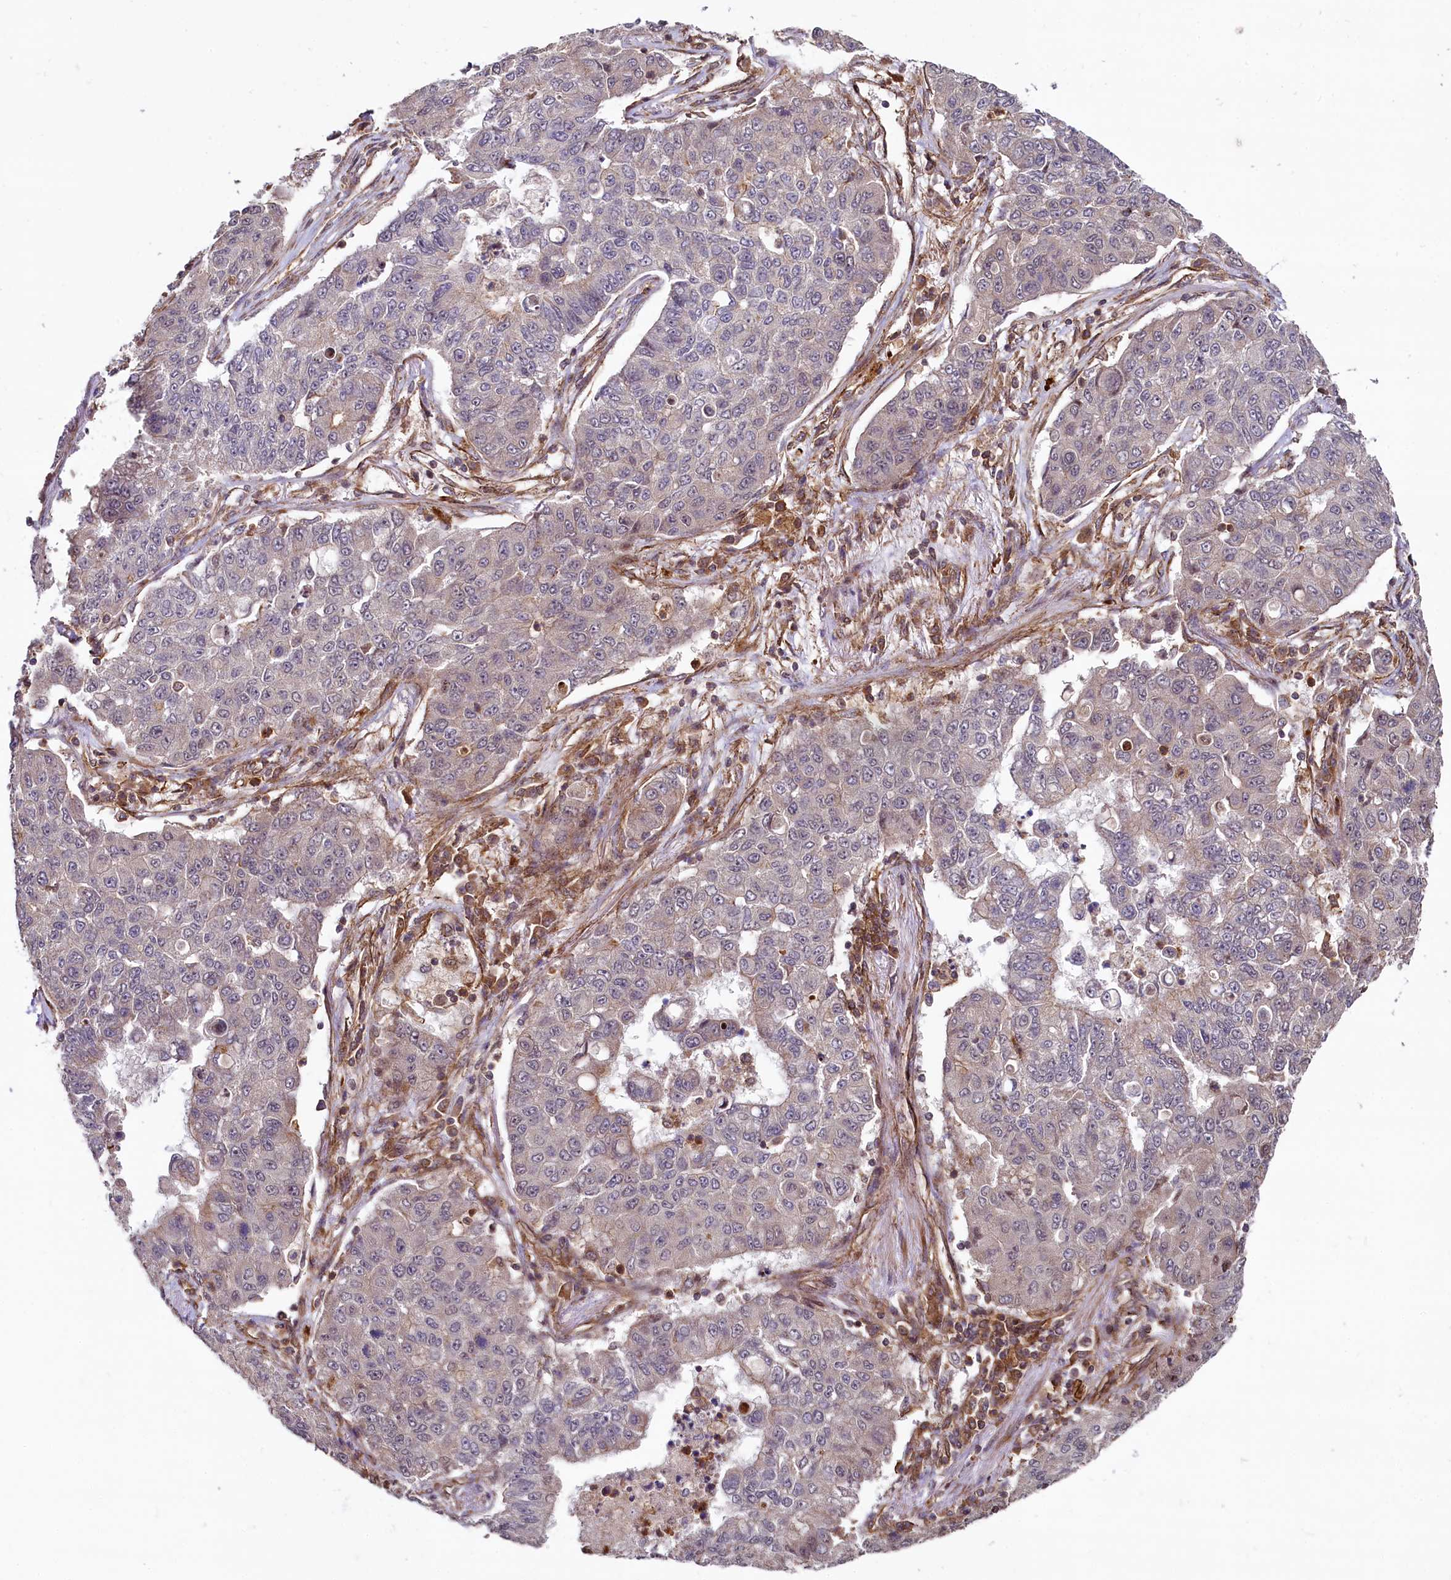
{"staining": {"intensity": "negative", "quantity": "none", "location": "none"}, "tissue": "lung cancer", "cell_type": "Tumor cells", "image_type": "cancer", "snomed": [{"axis": "morphology", "description": "Squamous cell carcinoma, NOS"}, {"axis": "topography", "description": "Lung"}], "caption": "Squamous cell carcinoma (lung) was stained to show a protein in brown. There is no significant positivity in tumor cells.", "gene": "SVIP", "patient": {"sex": "male", "age": 74}}